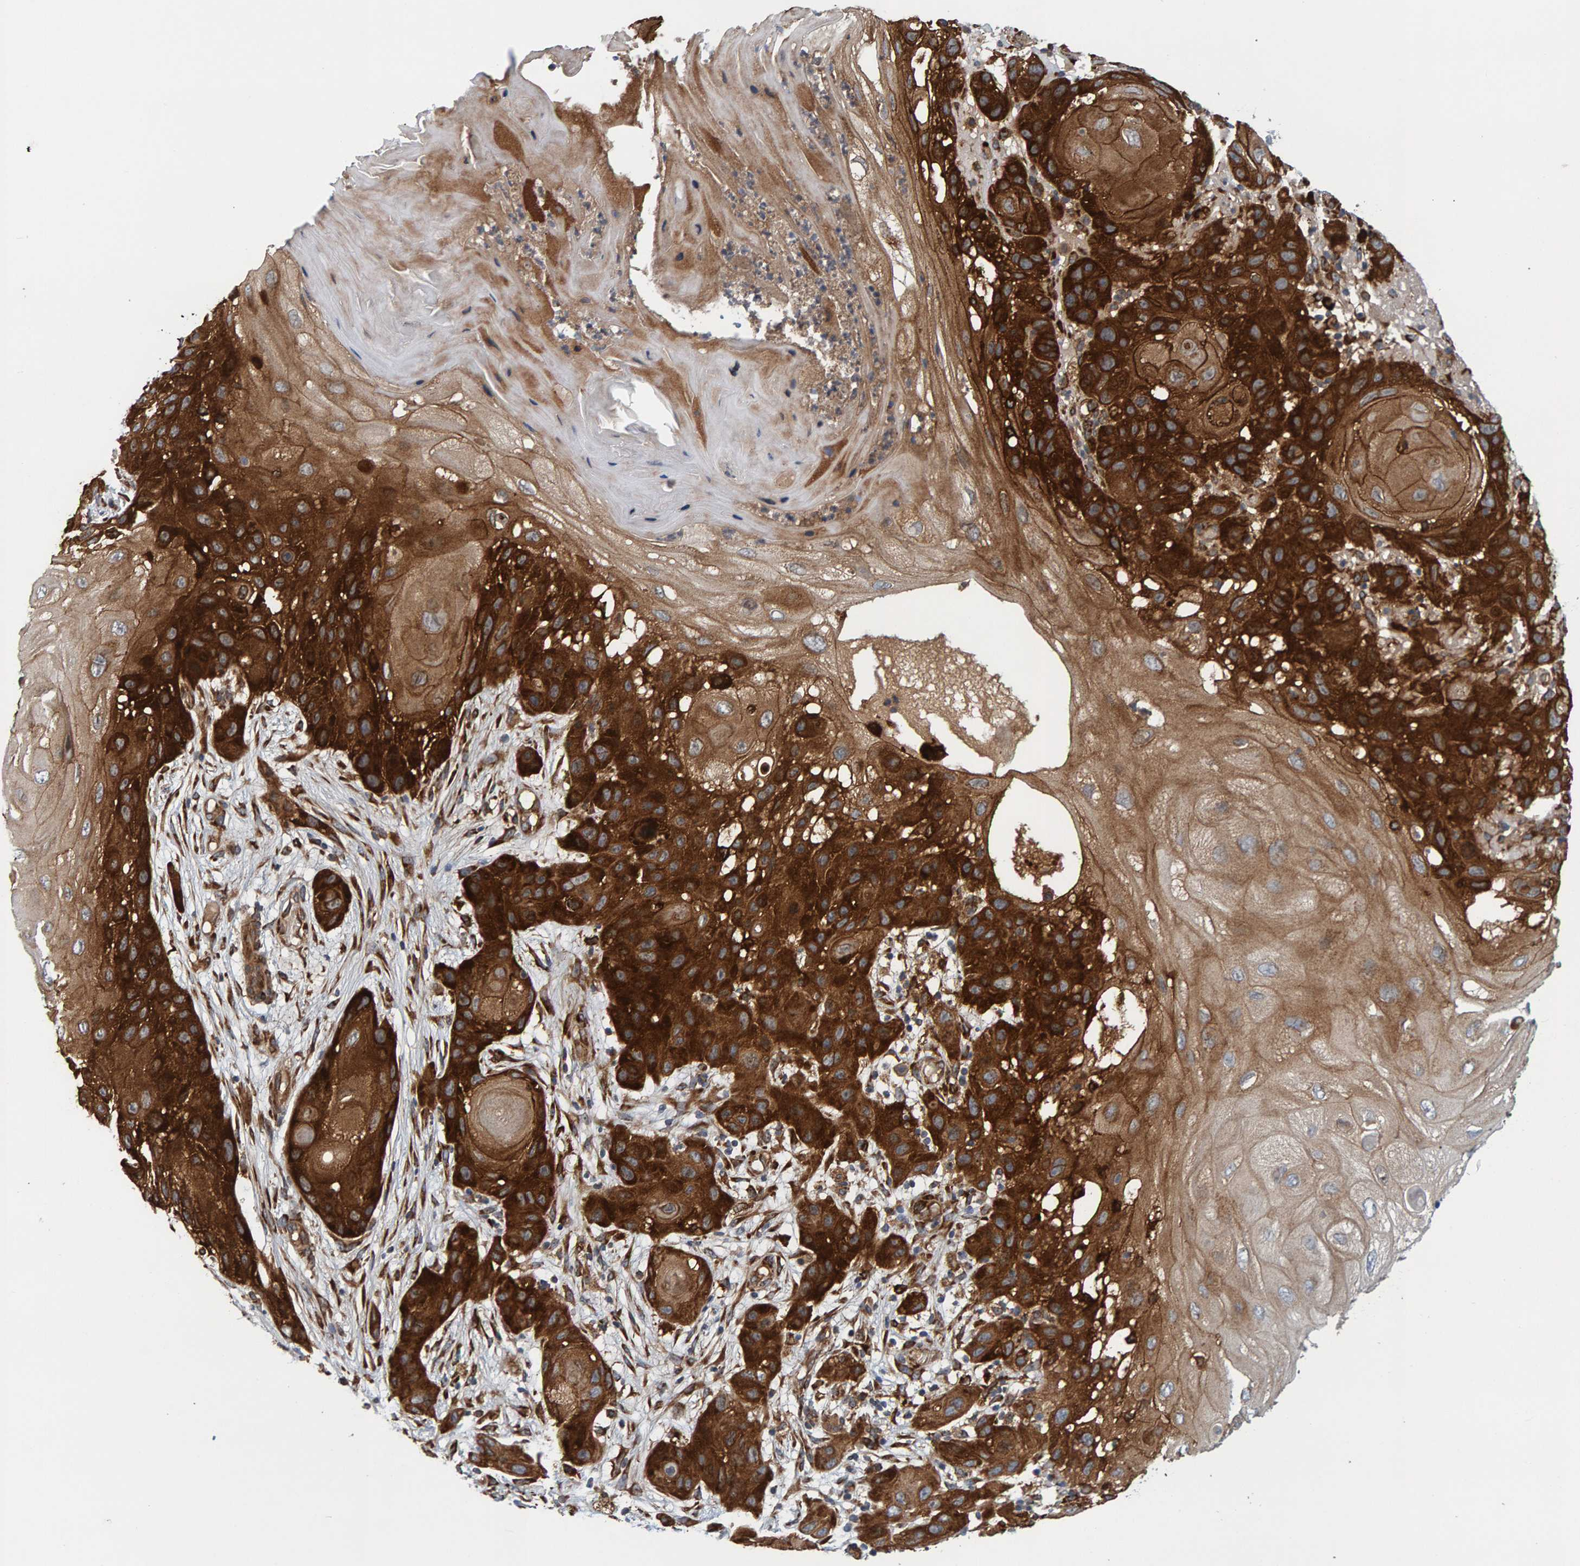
{"staining": {"intensity": "strong", "quantity": ">75%", "location": "cytoplasmic/membranous"}, "tissue": "skin cancer", "cell_type": "Tumor cells", "image_type": "cancer", "snomed": [{"axis": "morphology", "description": "Squamous cell carcinoma, NOS"}, {"axis": "topography", "description": "Skin"}], "caption": "Brown immunohistochemical staining in squamous cell carcinoma (skin) shows strong cytoplasmic/membranous staining in approximately >75% of tumor cells.", "gene": "BAIAP2", "patient": {"sex": "female", "age": 96}}